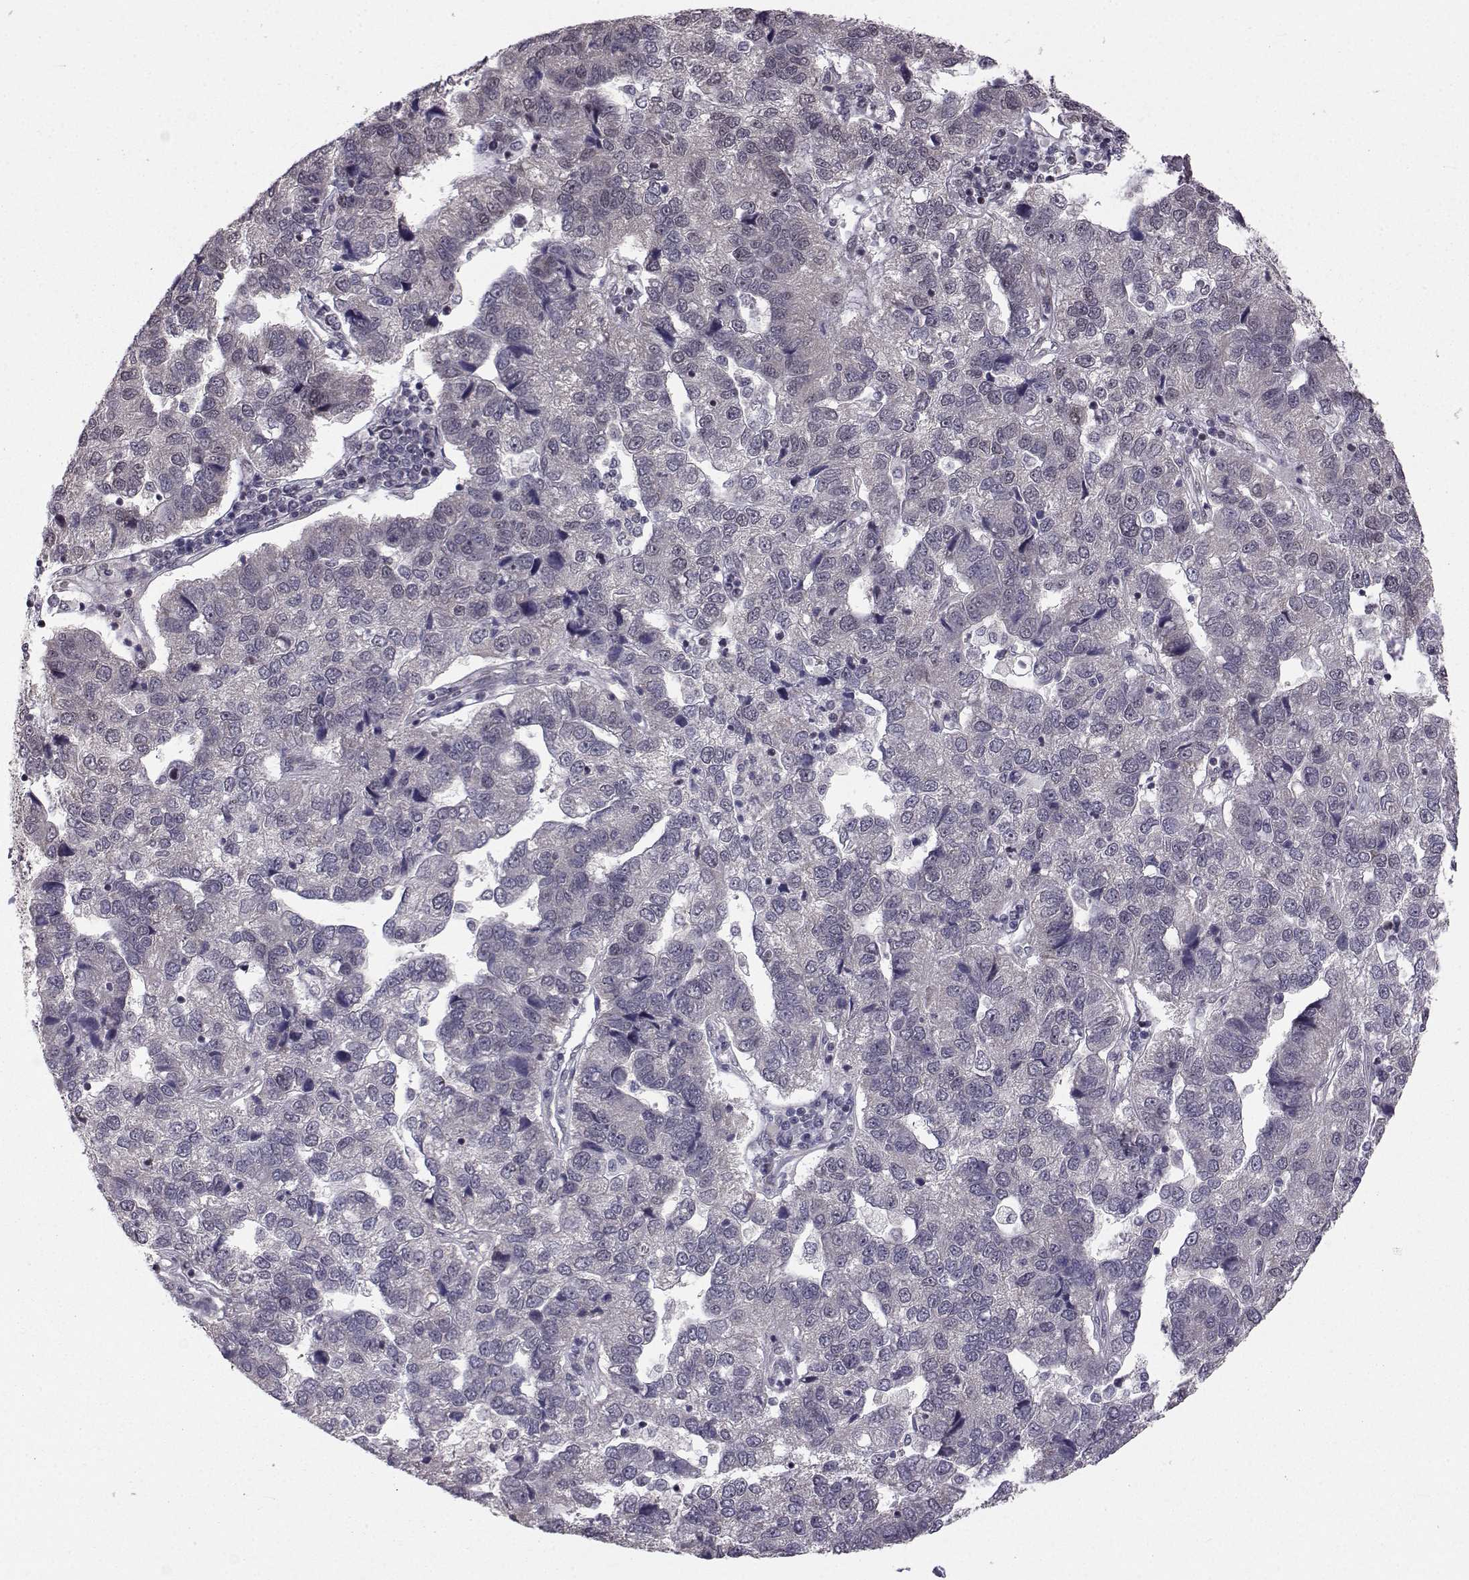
{"staining": {"intensity": "negative", "quantity": "none", "location": "none"}, "tissue": "pancreatic cancer", "cell_type": "Tumor cells", "image_type": "cancer", "snomed": [{"axis": "morphology", "description": "Adenocarcinoma, NOS"}, {"axis": "topography", "description": "Pancreas"}], "caption": "High power microscopy photomicrograph of an immunohistochemistry (IHC) micrograph of adenocarcinoma (pancreatic), revealing no significant expression in tumor cells. (Stains: DAB (3,3'-diaminobenzidine) immunohistochemistry with hematoxylin counter stain, Microscopy: brightfield microscopy at high magnification).", "gene": "PKN2", "patient": {"sex": "female", "age": 61}}